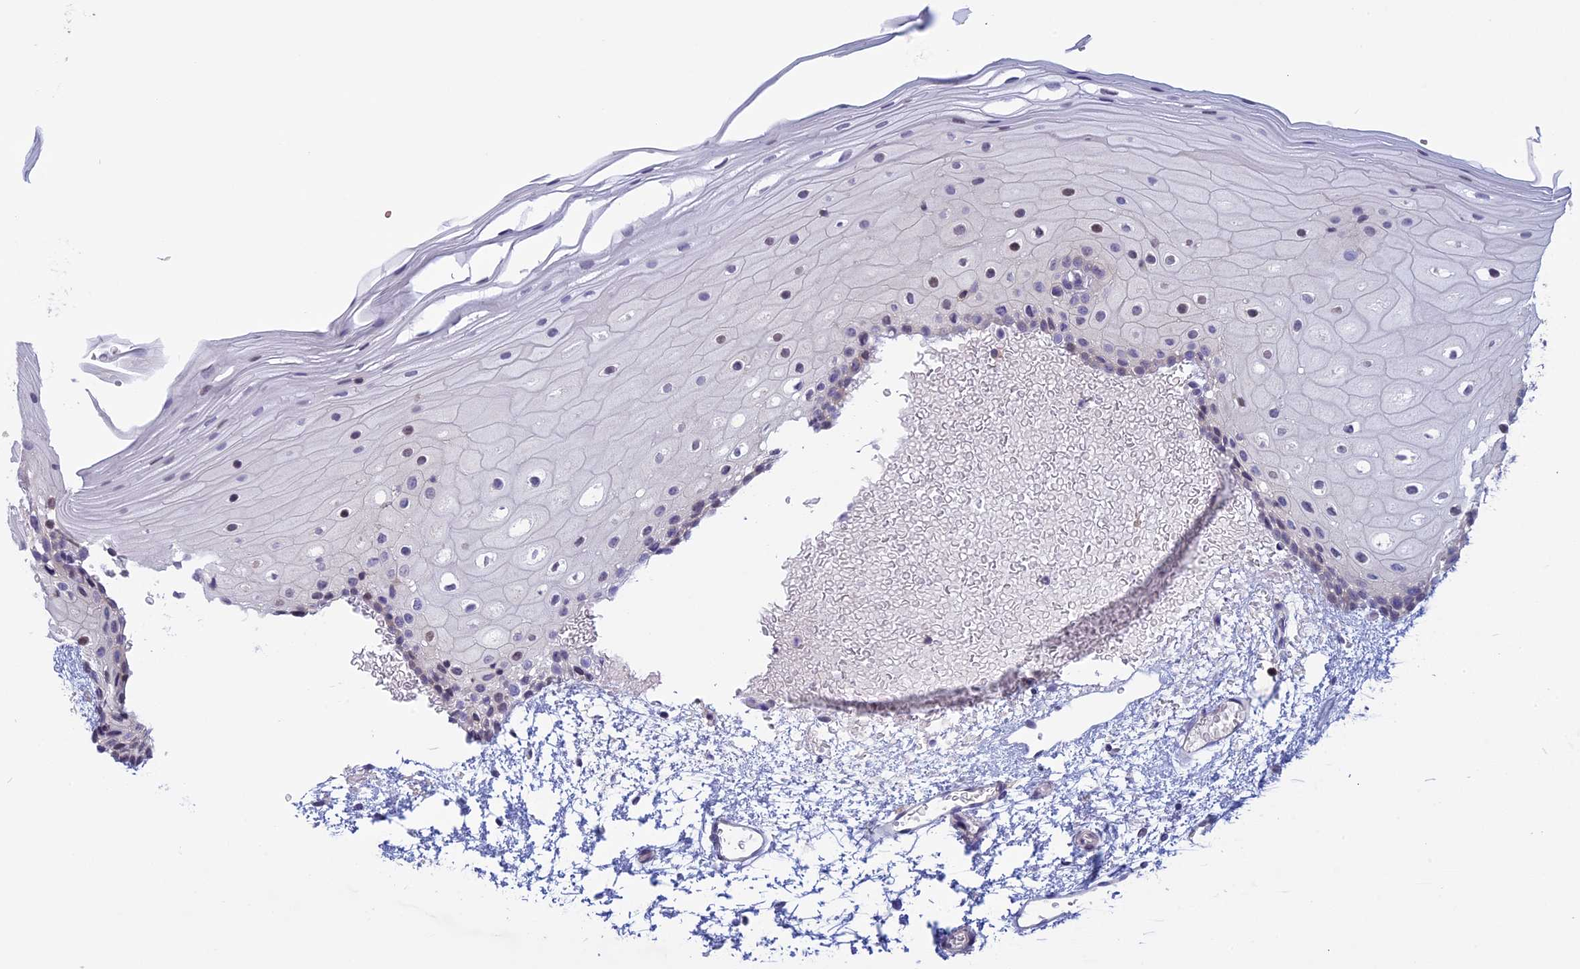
{"staining": {"intensity": "weak", "quantity": "<25%", "location": "cytoplasmic/membranous,nuclear"}, "tissue": "oral mucosa", "cell_type": "Squamous epithelial cells", "image_type": "normal", "snomed": [{"axis": "morphology", "description": "Normal tissue, NOS"}, {"axis": "topography", "description": "Oral tissue"}], "caption": "Squamous epithelial cells show no significant positivity in unremarkable oral mucosa. (DAB (3,3'-diaminobenzidine) immunohistochemistry visualized using brightfield microscopy, high magnification).", "gene": "CORO2A", "patient": {"sex": "female", "age": 70}}